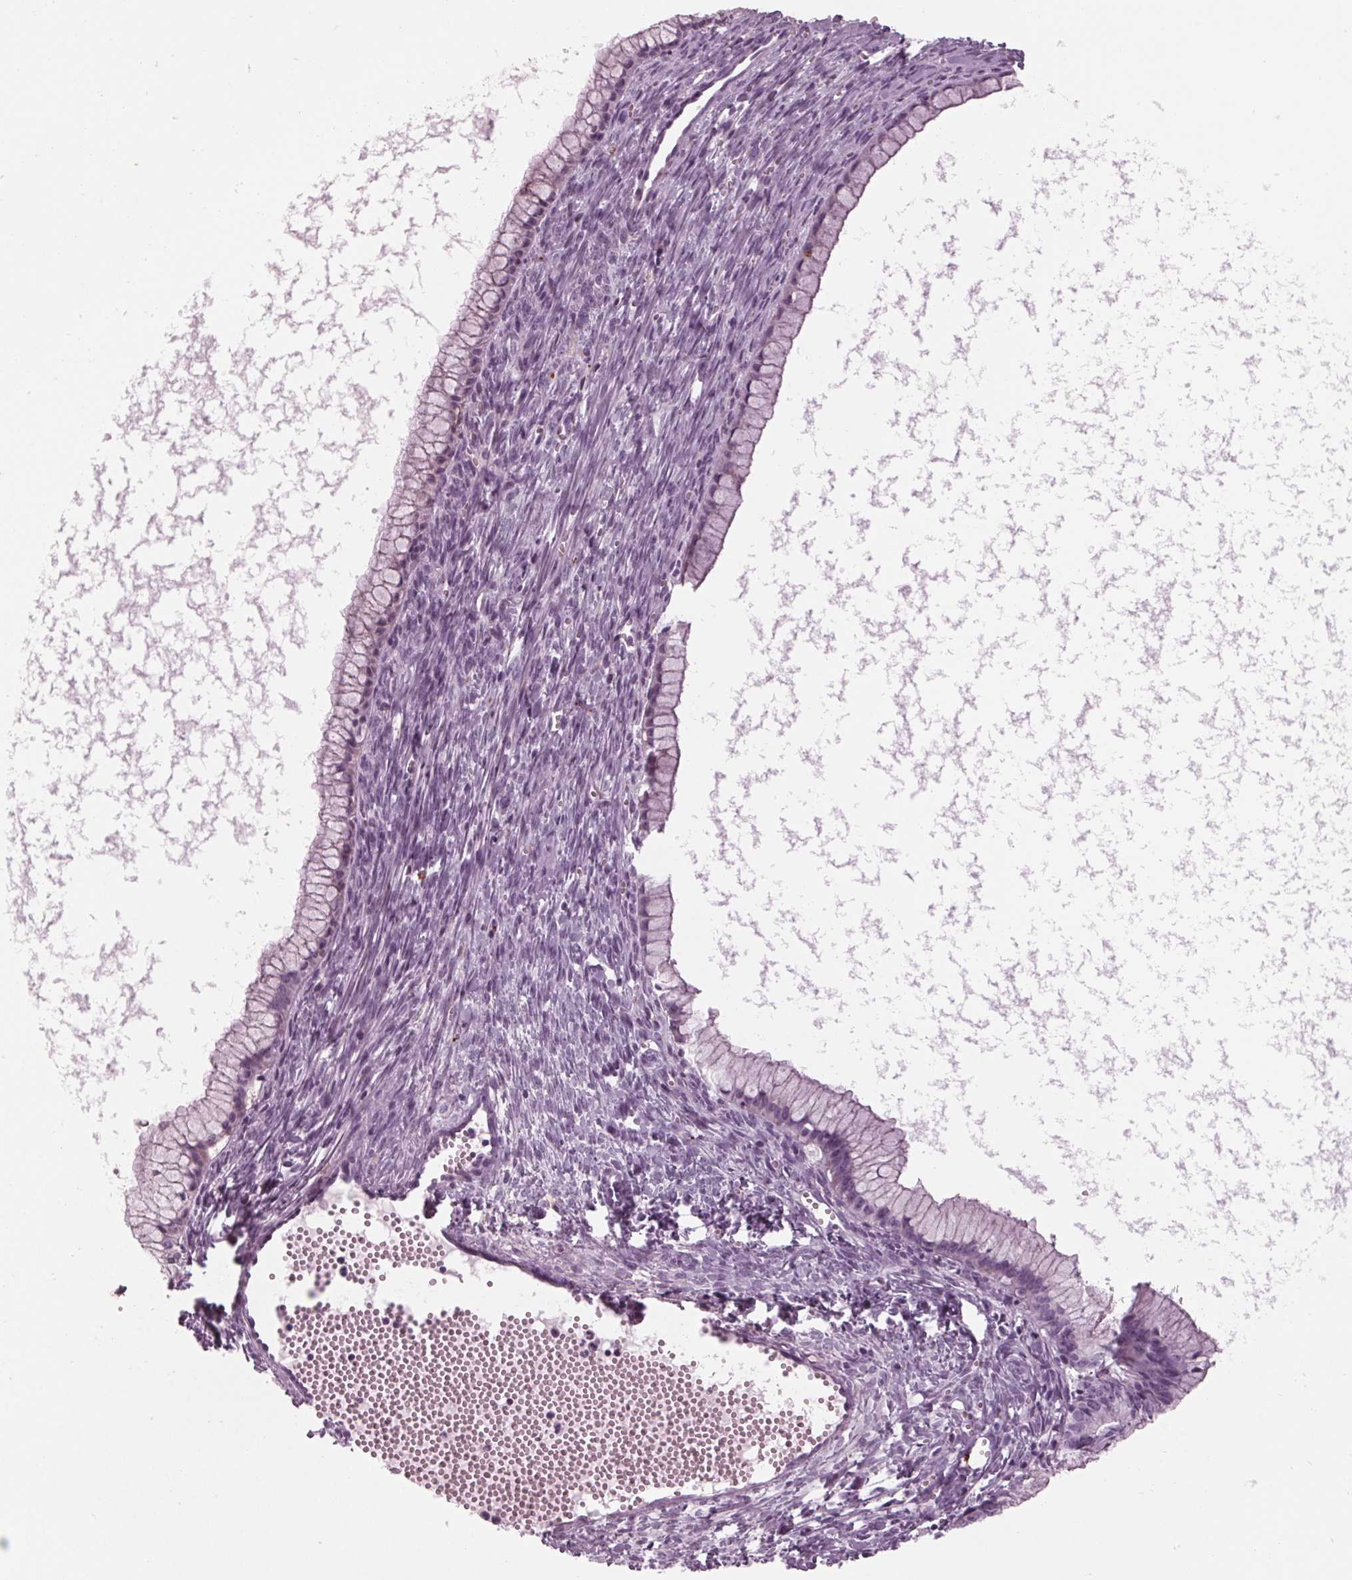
{"staining": {"intensity": "negative", "quantity": "none", "location": "none"}, "tissue": "ovarian cancer", "cell_type": "Tumor cells", "image_type": "cancer", "snomed": [{"axis": "morphology", "description": "Cystadenocarcinoma, mucinous, NOS"}, {"axis": "topography", "description": "Ovary"}], "caption": "Immunohistochemistry micrograph of neoplastic tissue: human ovarian cancer (mucinous cystadenocarcinoma) stained with DAB demonstrates no significant protein expression in tumor cells. (DAB immunohistochemistry (IHC) visualized using brightfield microscopy, high magnification).", "gene": "CYP3A43", "patient": {"sex": "female", "age": 41}}